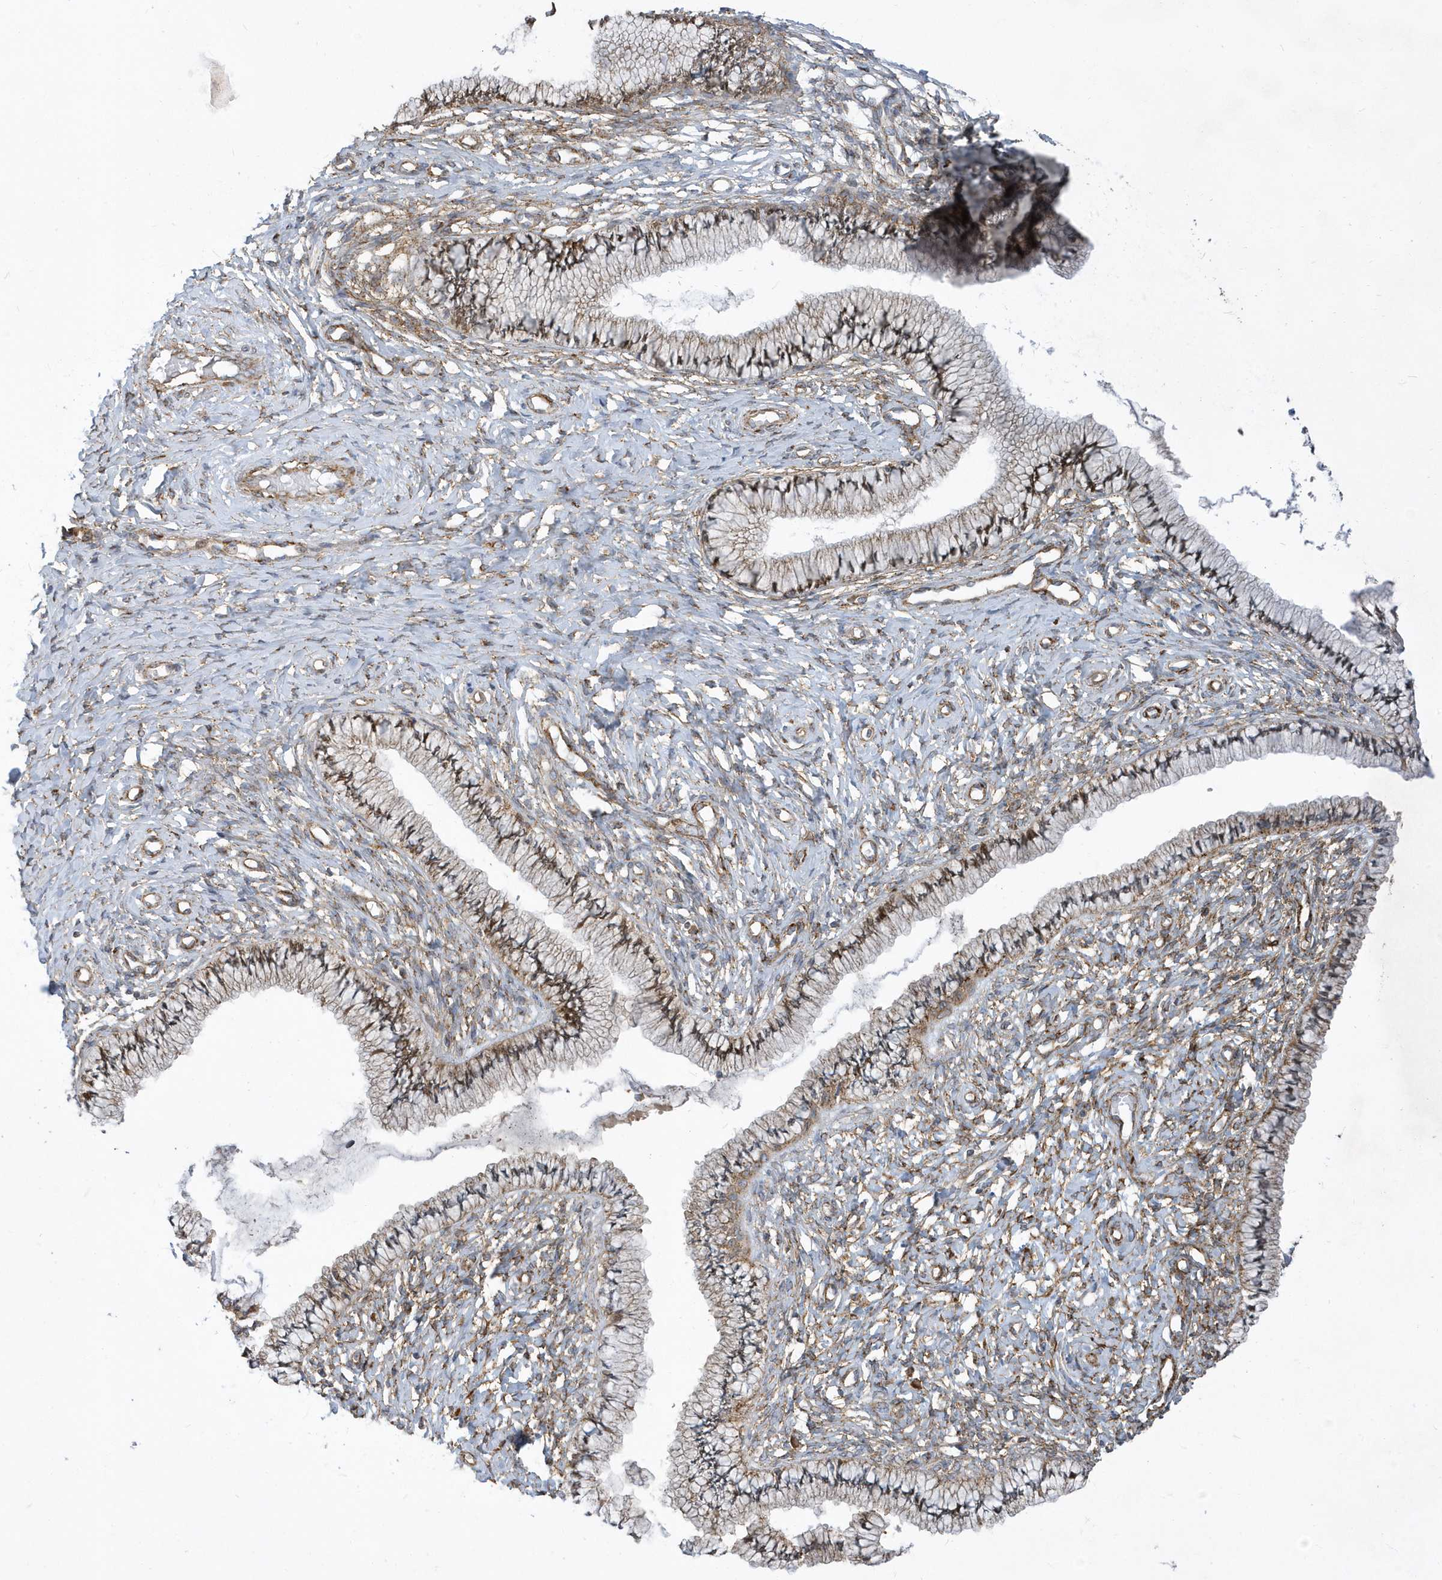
{"staining": {"intensity": "moderate", "quantity": ">75%", "location": "cytoplasmic/membranous,nuclear"}, "tissue": "cervix", "cell_type": "Glandular cells", "image_type": "normal", "snomed": [{"axis": "morphology", "description": "Normal tissue, NOS"}, {"axis": "topography", "description": "Cervix"}], "caption": "DAB (3,3'-diaminobenzidine) immunohistochemical staining of unremarkable cervix shows moderate cytoplasmic/membranous,nuclear protein staining in about >75% of glandular cells.", "gene": "HRH4", "patient": {"sex": "female", "age": 36}}